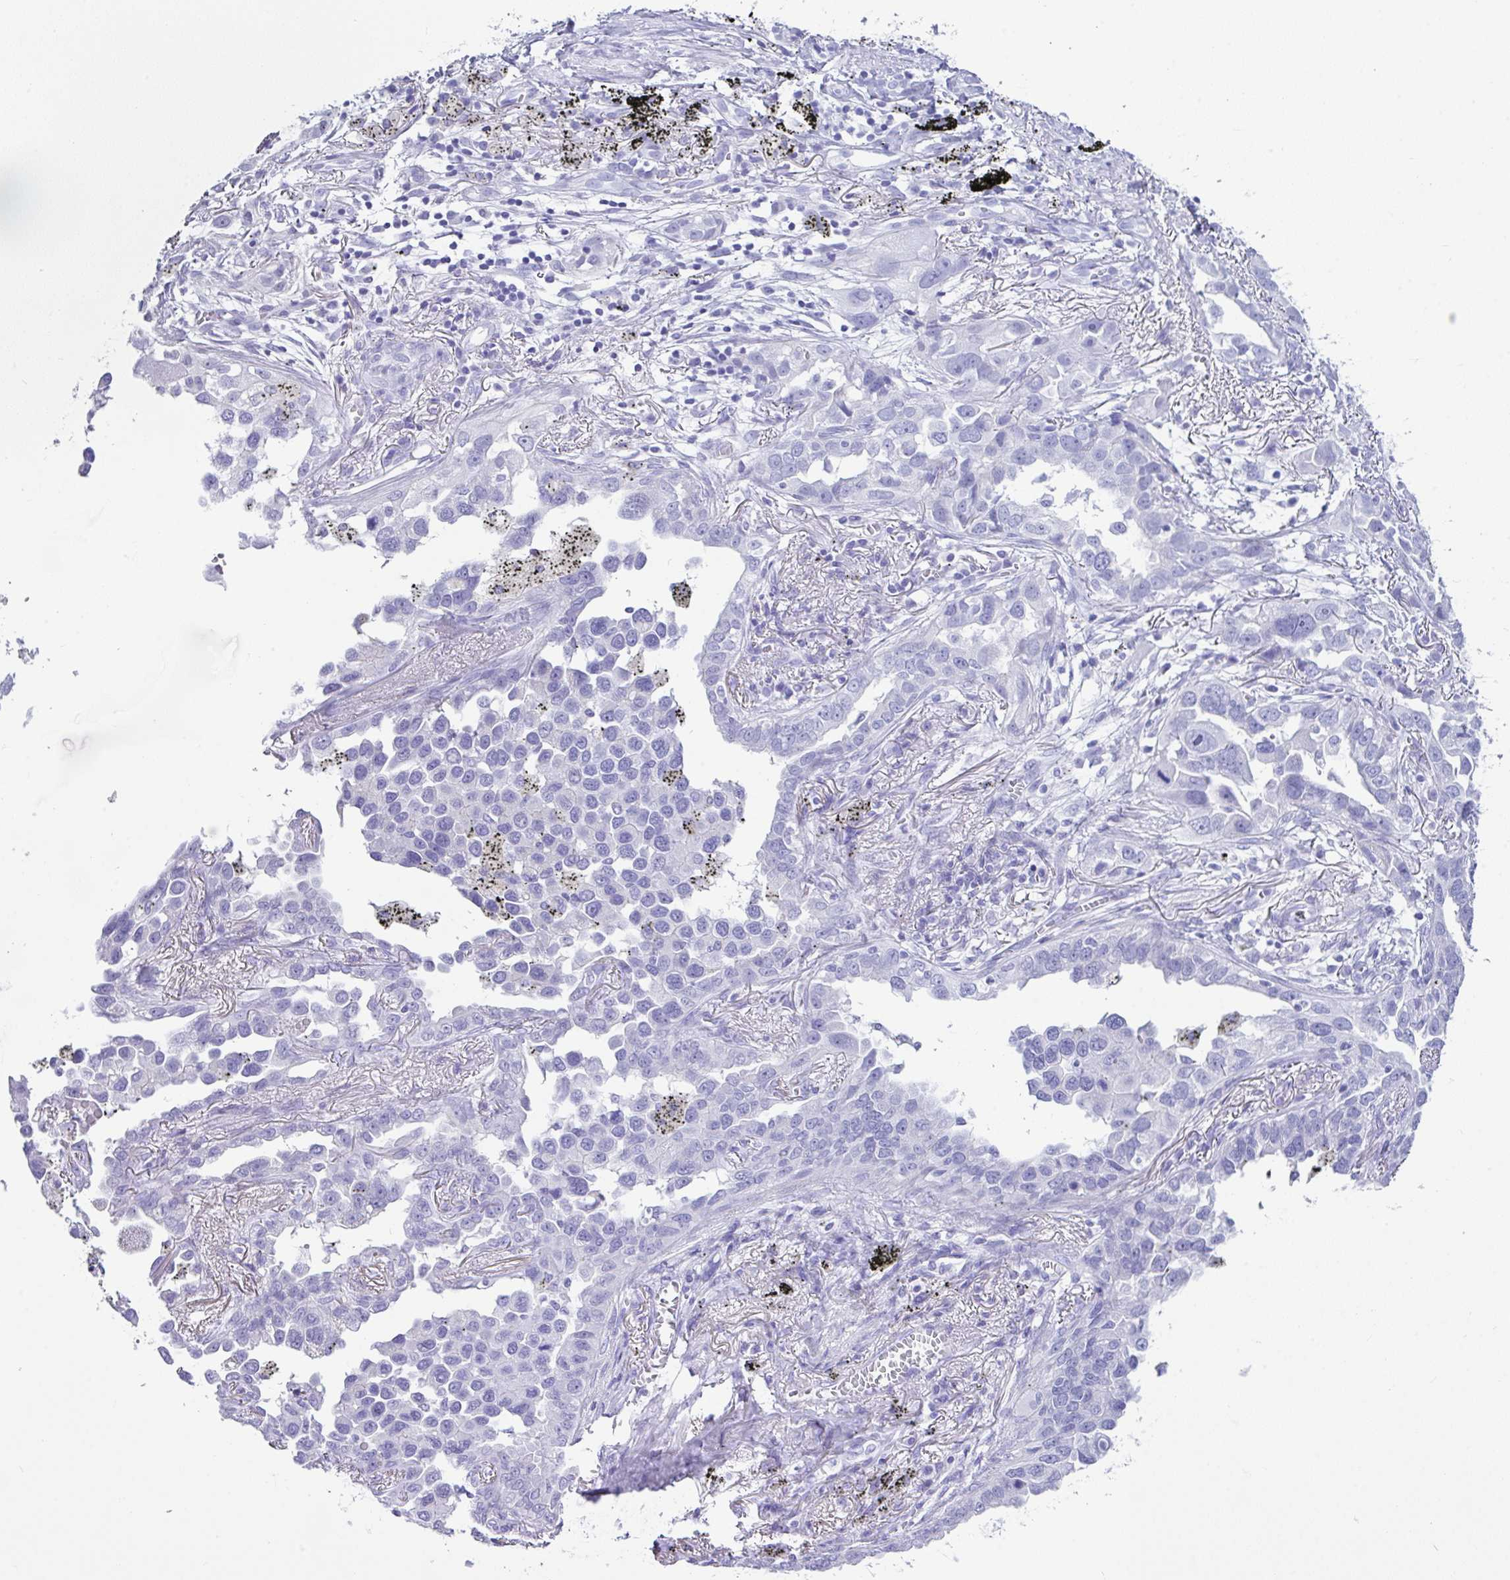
{"staining": {"intensity": "negative", "quantity": "none", "location": "none"}, "tissue": "lung cancer", "cell_type": "Tumor cells", "image_type": "cancer", "snomed": [{"axis": "morphology", "description": "Adenocarcinoma, NOS"}, {"axis": "topography", "description": "Lung"}], "caption": "Tumor cells show no significant positivity in lung cancer.", "gene": "LGALS4", "patient": {"sex": "male", "age": 67}}